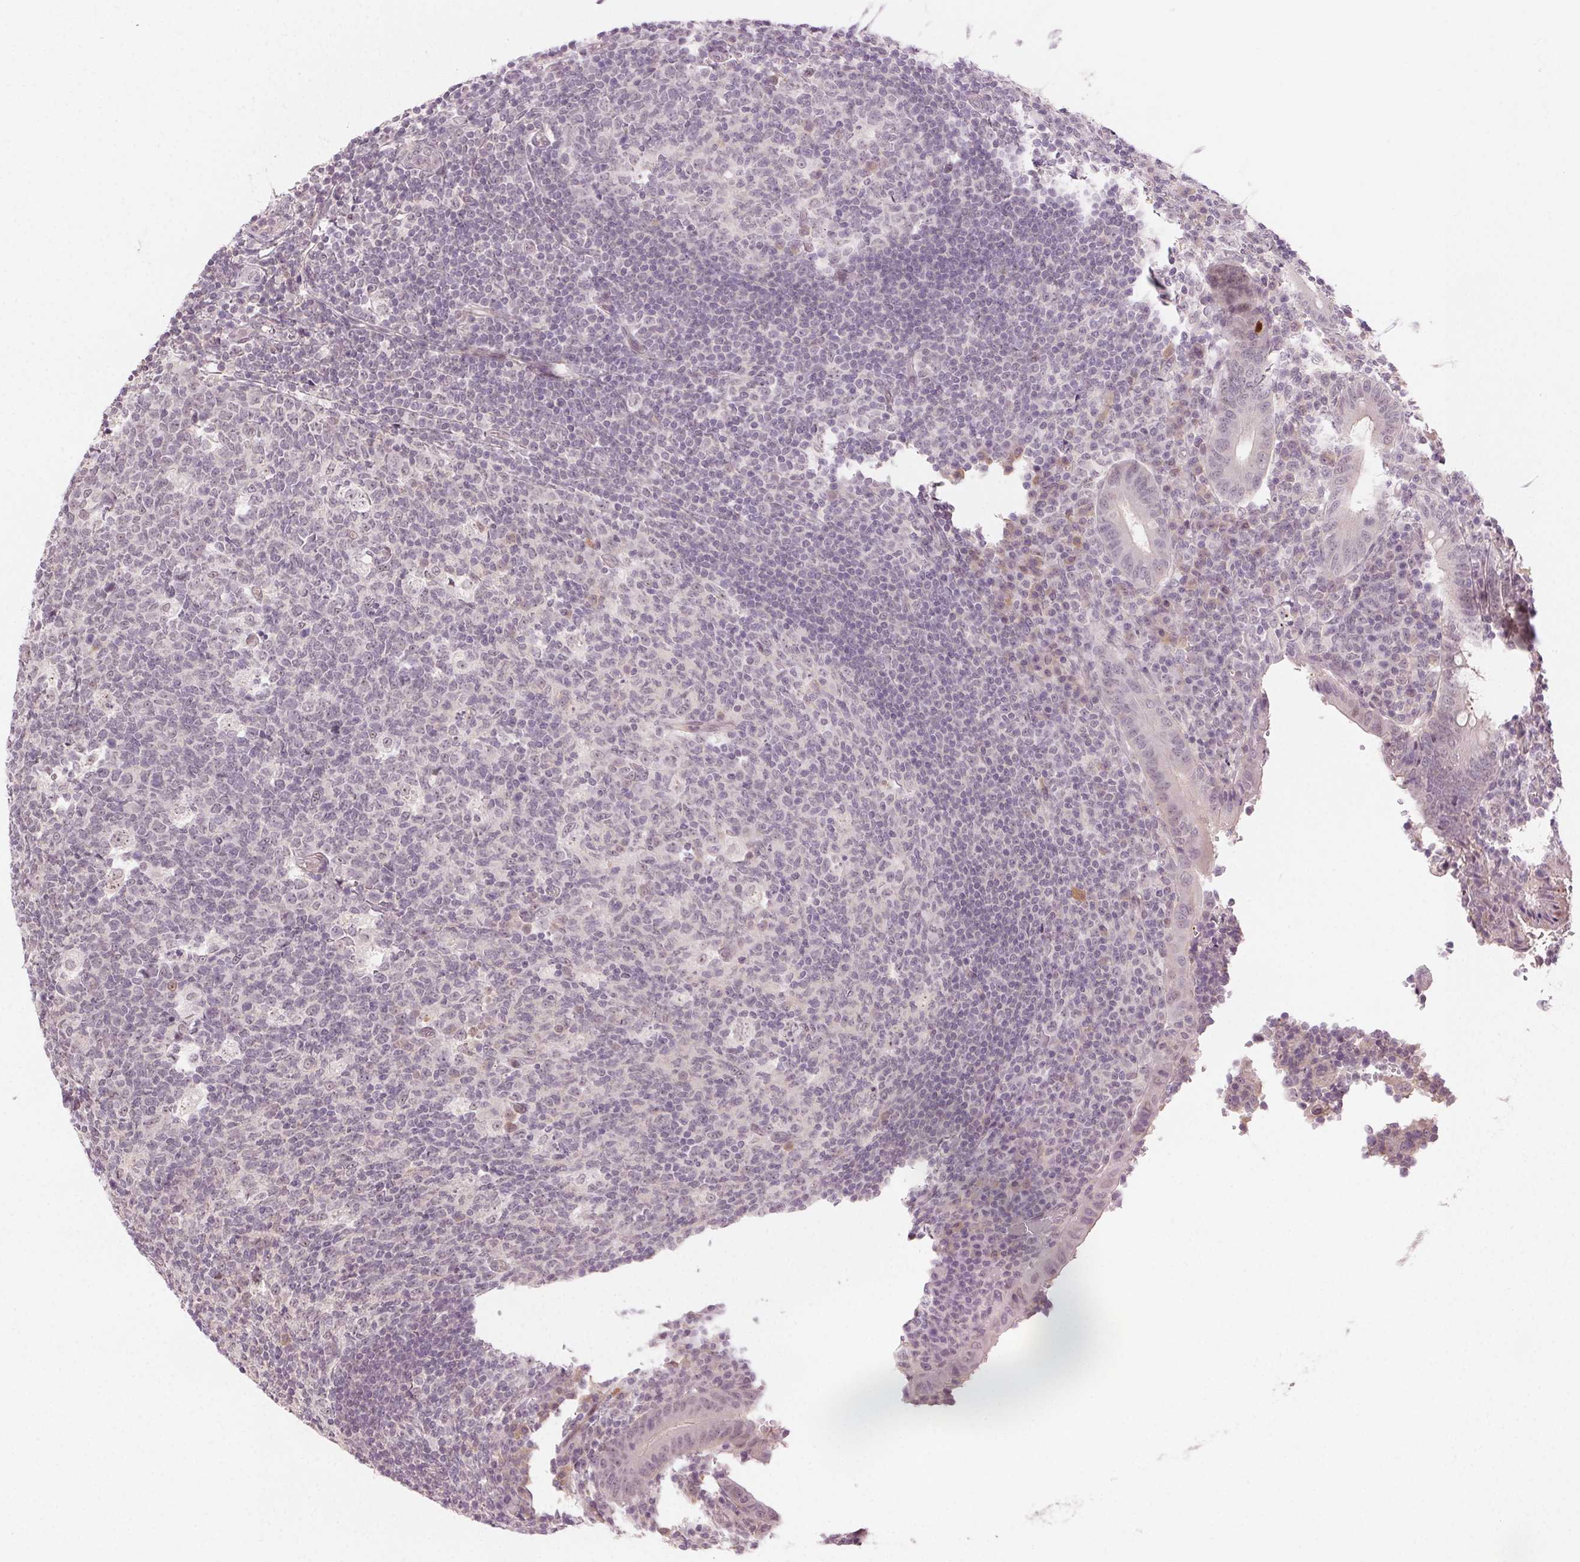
{"staining": {"intensity": "strong", "quantity": "<25%", "location": "cytoplasmic/membranous"}, "tissue": "appendix", "cell_type": "Glandular cells", "image_type": "normal", "snomed": [{"axis": "morphology", "description": "Normal tissue, NOS"}, {"axis": "topography", "description": "Appendix"}], "caption": "A high-resolution image shows IHC staining of benign appendix, which shows strong cytoplasmic/membranous staining in about <25% of glandular cells.", "gene": "TUB", "patient": {"sex": "male", "age": 18}}